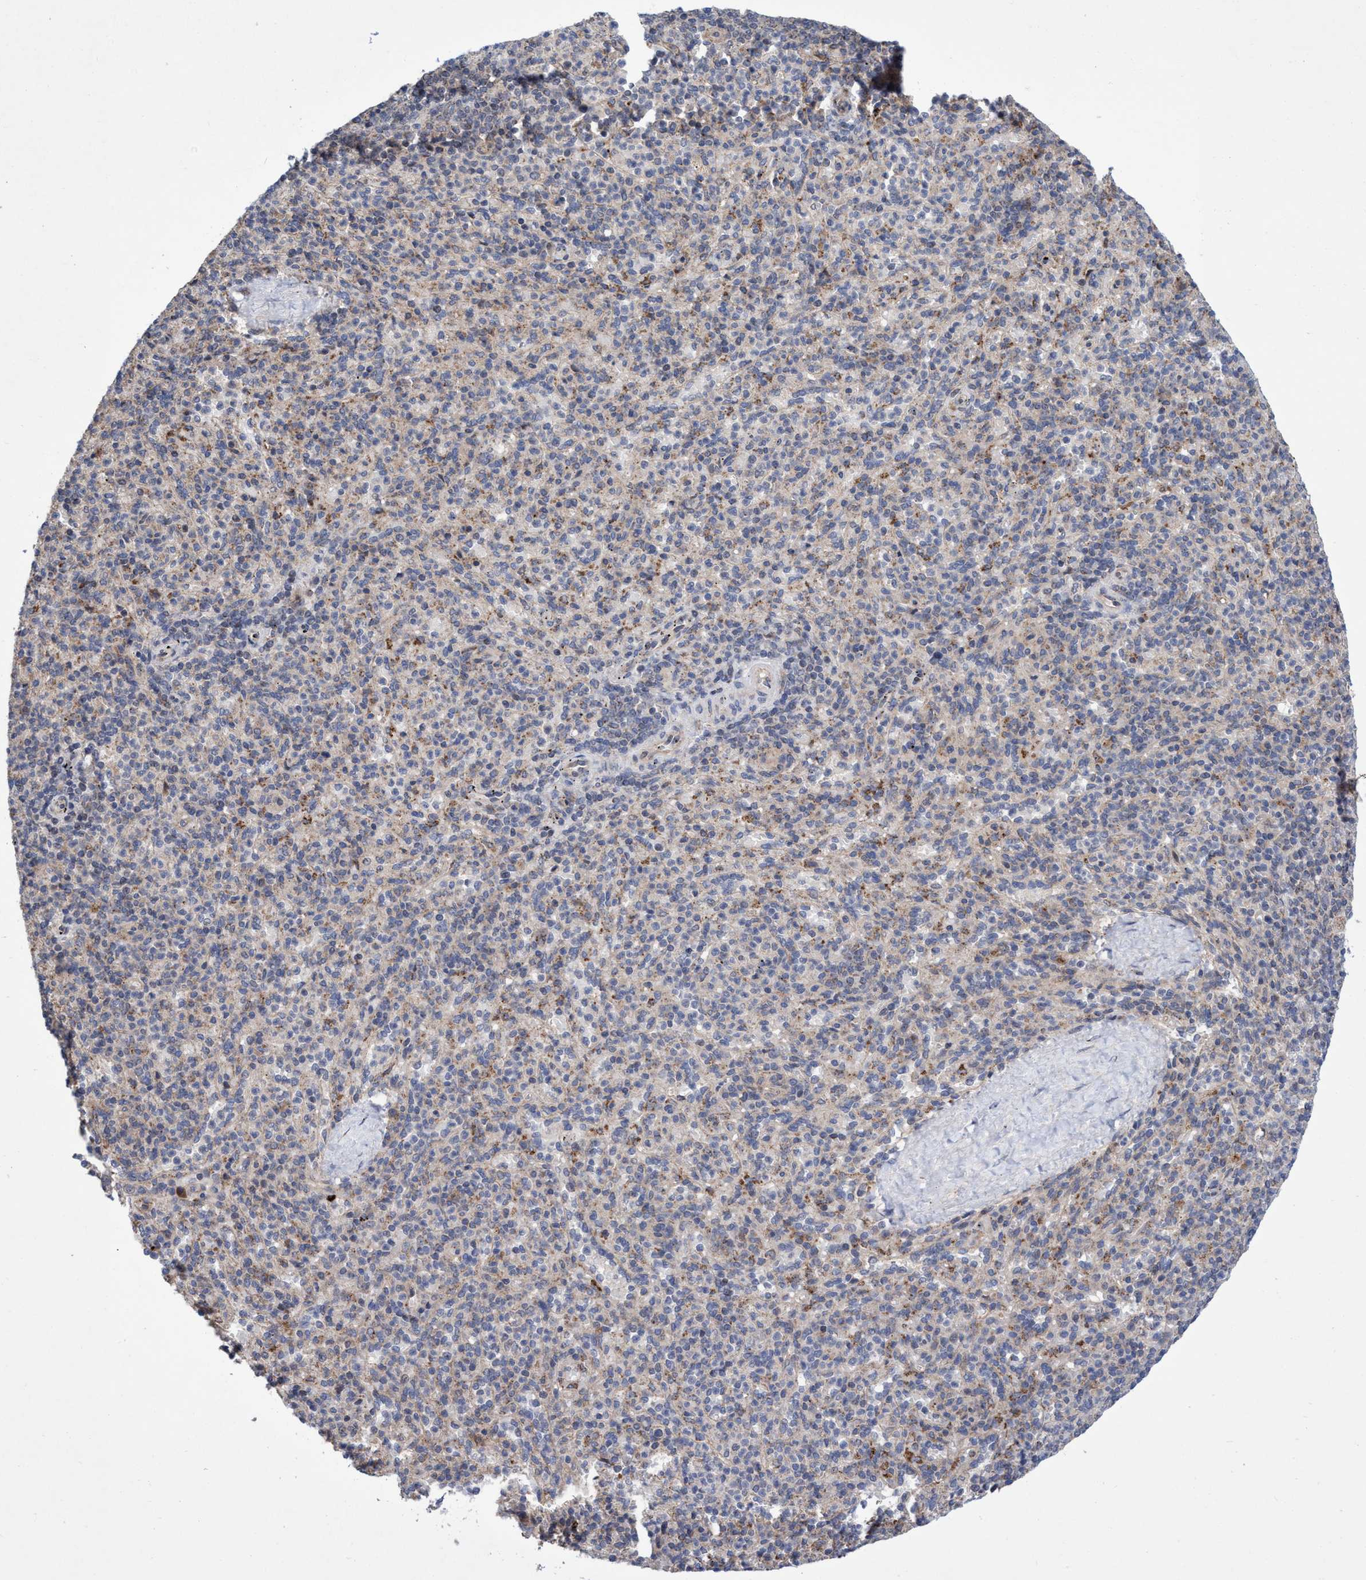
{"staining": {"intensity": "negative", "quantity": "none", "location": "none"}, "tissue": "spleen", "cell_type": "Cells in red pulp", "image_type": "normal", "snomed": [{"axis": "morphology", "description": "Normal tissue, NOS"}, {"axis": "topography", "description": "Spleen"}], "caption": "Histopathology image shows no significant protein staining in cells in red pulp of benign spleen.", "gene": "P2RY14", "patient": {"sex": "male", "age": 36}}